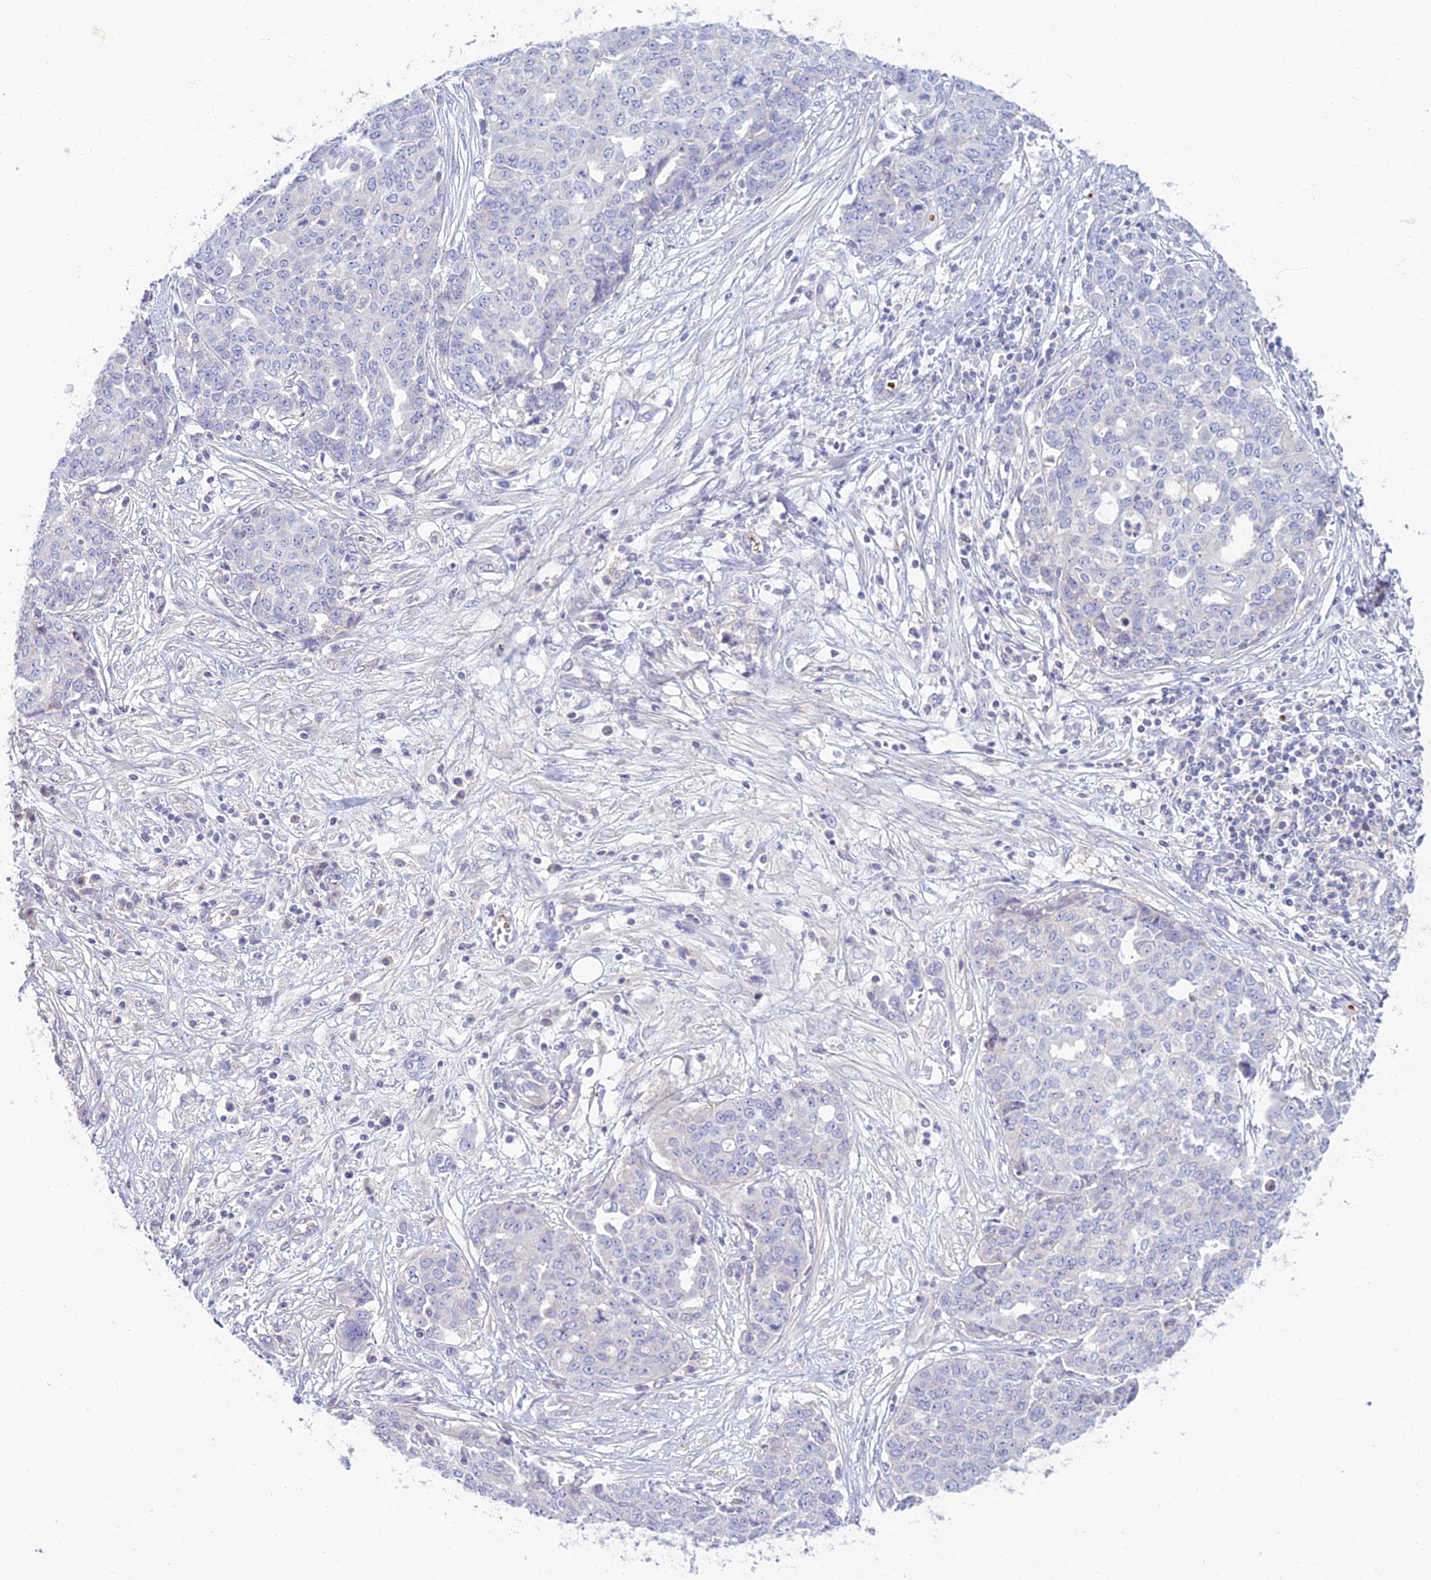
{"staining": {"intensity": "negative", "quantity": "none", "location": "none"}, "tissue": "ovarian cancer", "cell_type": "Tumor cells", "image_type": "cancer", "snomed": [{"axis": "morphology", "description": "Cystadenocarcinoma, serous, NOS"}, {"axis": "topography", "description": "Soft tissue"}, {"axis": "topography", "description": "Ovary"}], "caption": "IHC image of neoplastic tissue: ovarian cancer stained with DAB shows no significant protein expression in tumor cells.", "gene": "CLIP4", "patient": {"sex": "female", "age": 57}}